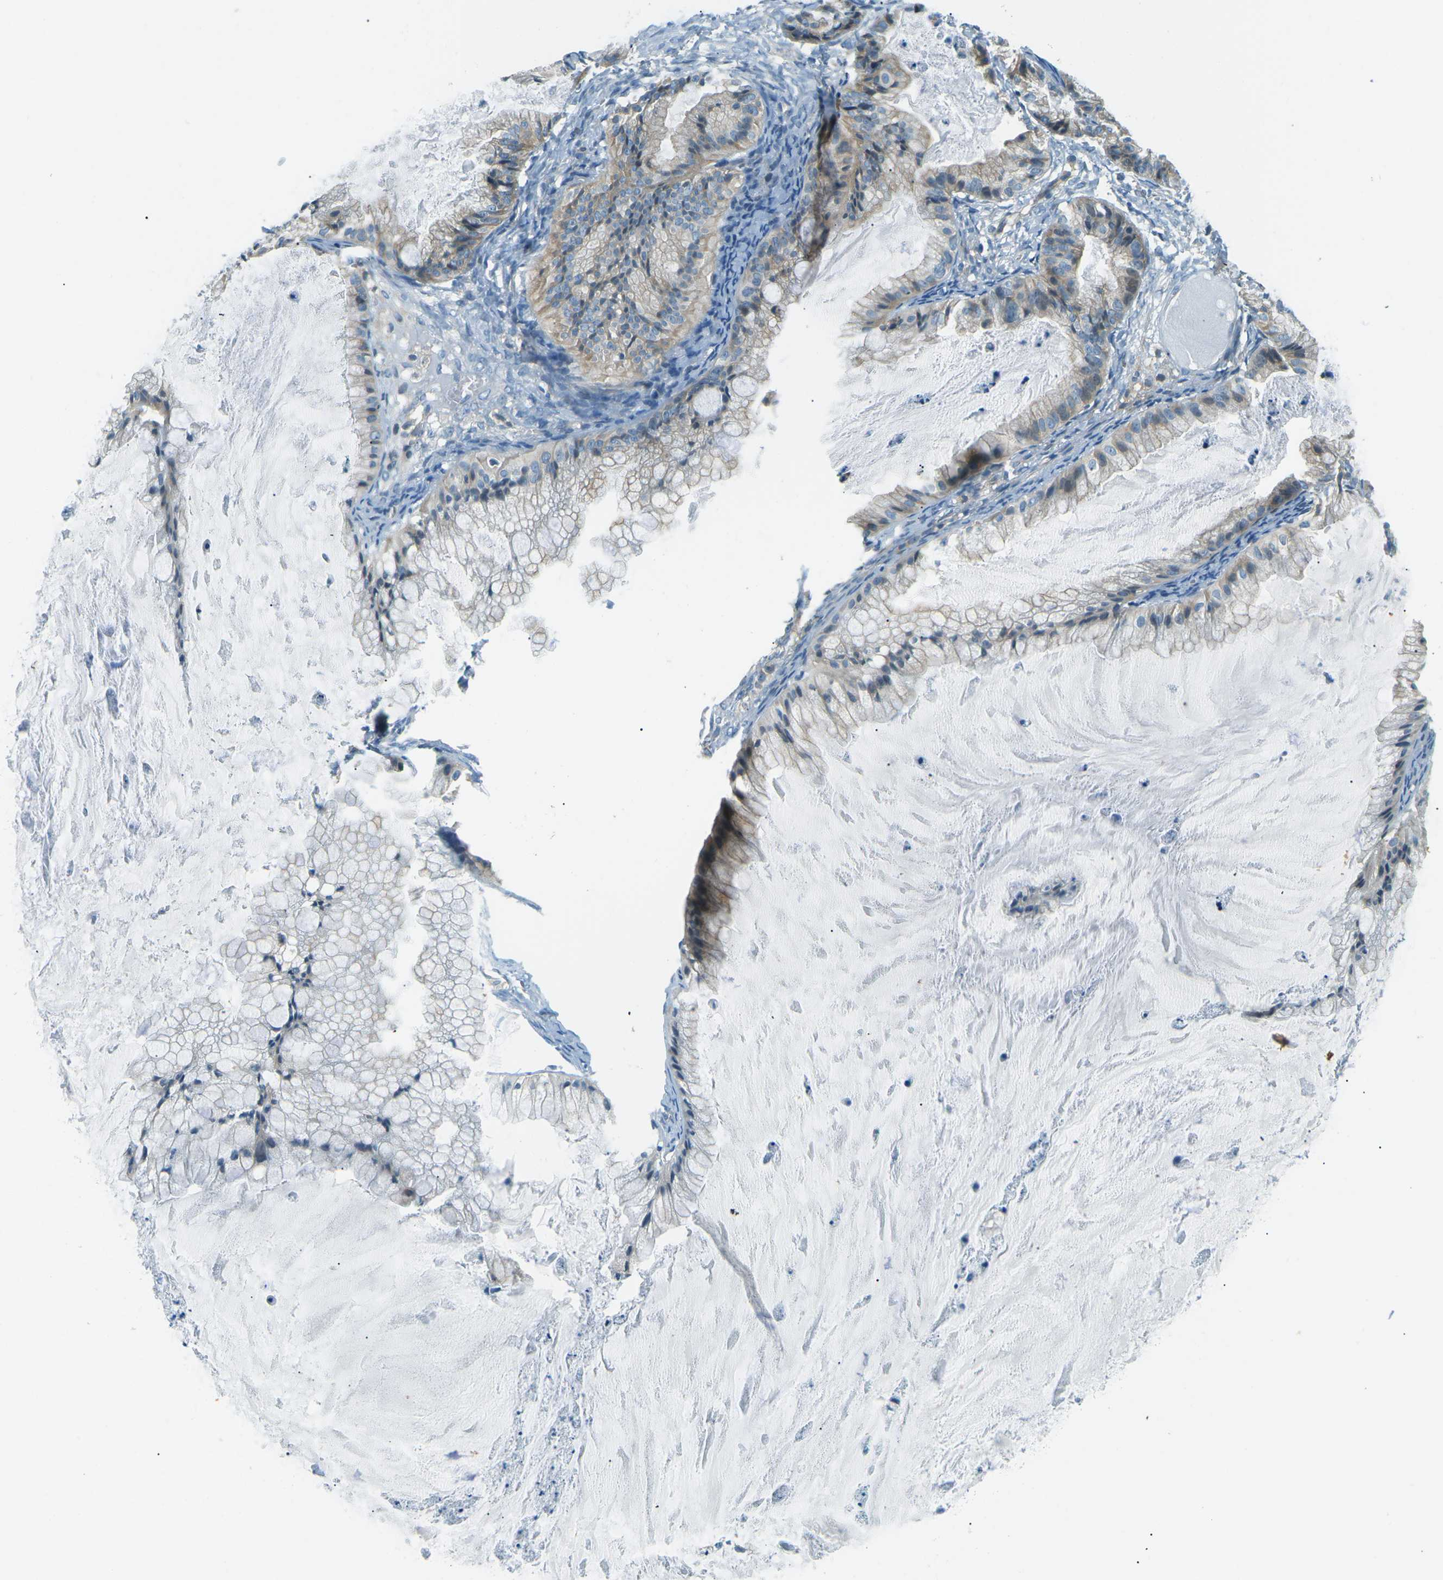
{"staining": {"intensity": "weak", "quantity": "<25%", "location": "cytoplasmic/membranous"}, "tissue": "ovarian cancer", "cell_type": "Tumor cells", "image_type": "cancer", "snomed": [{"axis": "morphology", "description": "Cystadenocarcinoma, mucinous, NOS"}, {"axis": "topography", "description": "Ovary"}], "caption": "Immunohistochemical staining of ovarian cancer (mucinous cystadenocarcinoma) displays no significant staining in tumor cells. (Brightfield microscopy of DAB immunohistochemistry (IHC) at high magnification).", "gene": "ZNF367", "patient": {"sex": "female", "age": 57}}